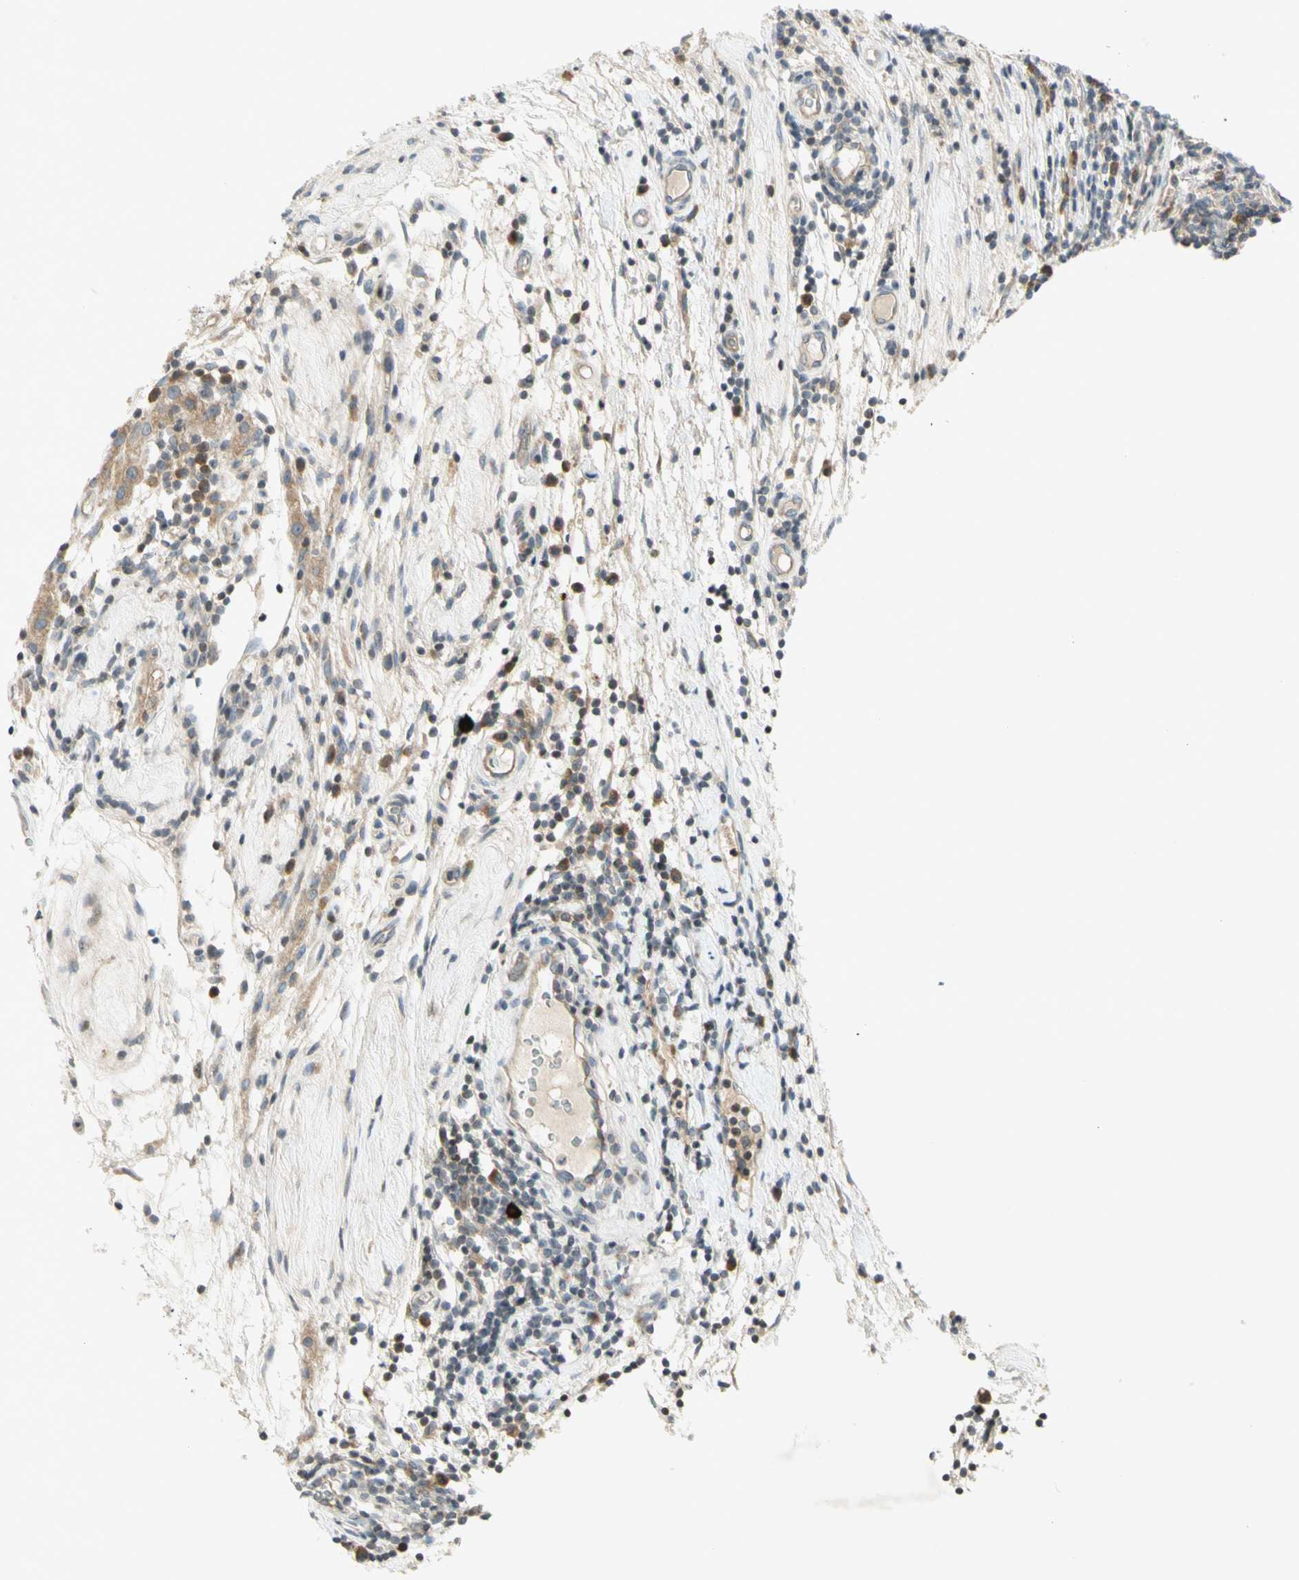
{"staining": {"intensity": "moderate", "quantity": "<25%", "location": "cytoplasmic/membranous"}, "tissue": "testis cancer", "cell_type": "Tumor cells", "image_type": "cancer", "snomed": [{"axis": "morphology", "description": "Seminoma, NOS"}, {"axis": "topography", "description": "Testis"}], "caption": "Seminoma (testis) tissue reveals moderate cytoplasmic/membranous staining in about <25% of tumor cells, visualized by immunohistochemistry. The staining was performed using DAB to visualize the protein expression in brown, while the nuclei were stained in blue with hematoxylin (Magnification: 20x).", "gene": "ETF1", "patient": {"sex": "male", "age": 43}}